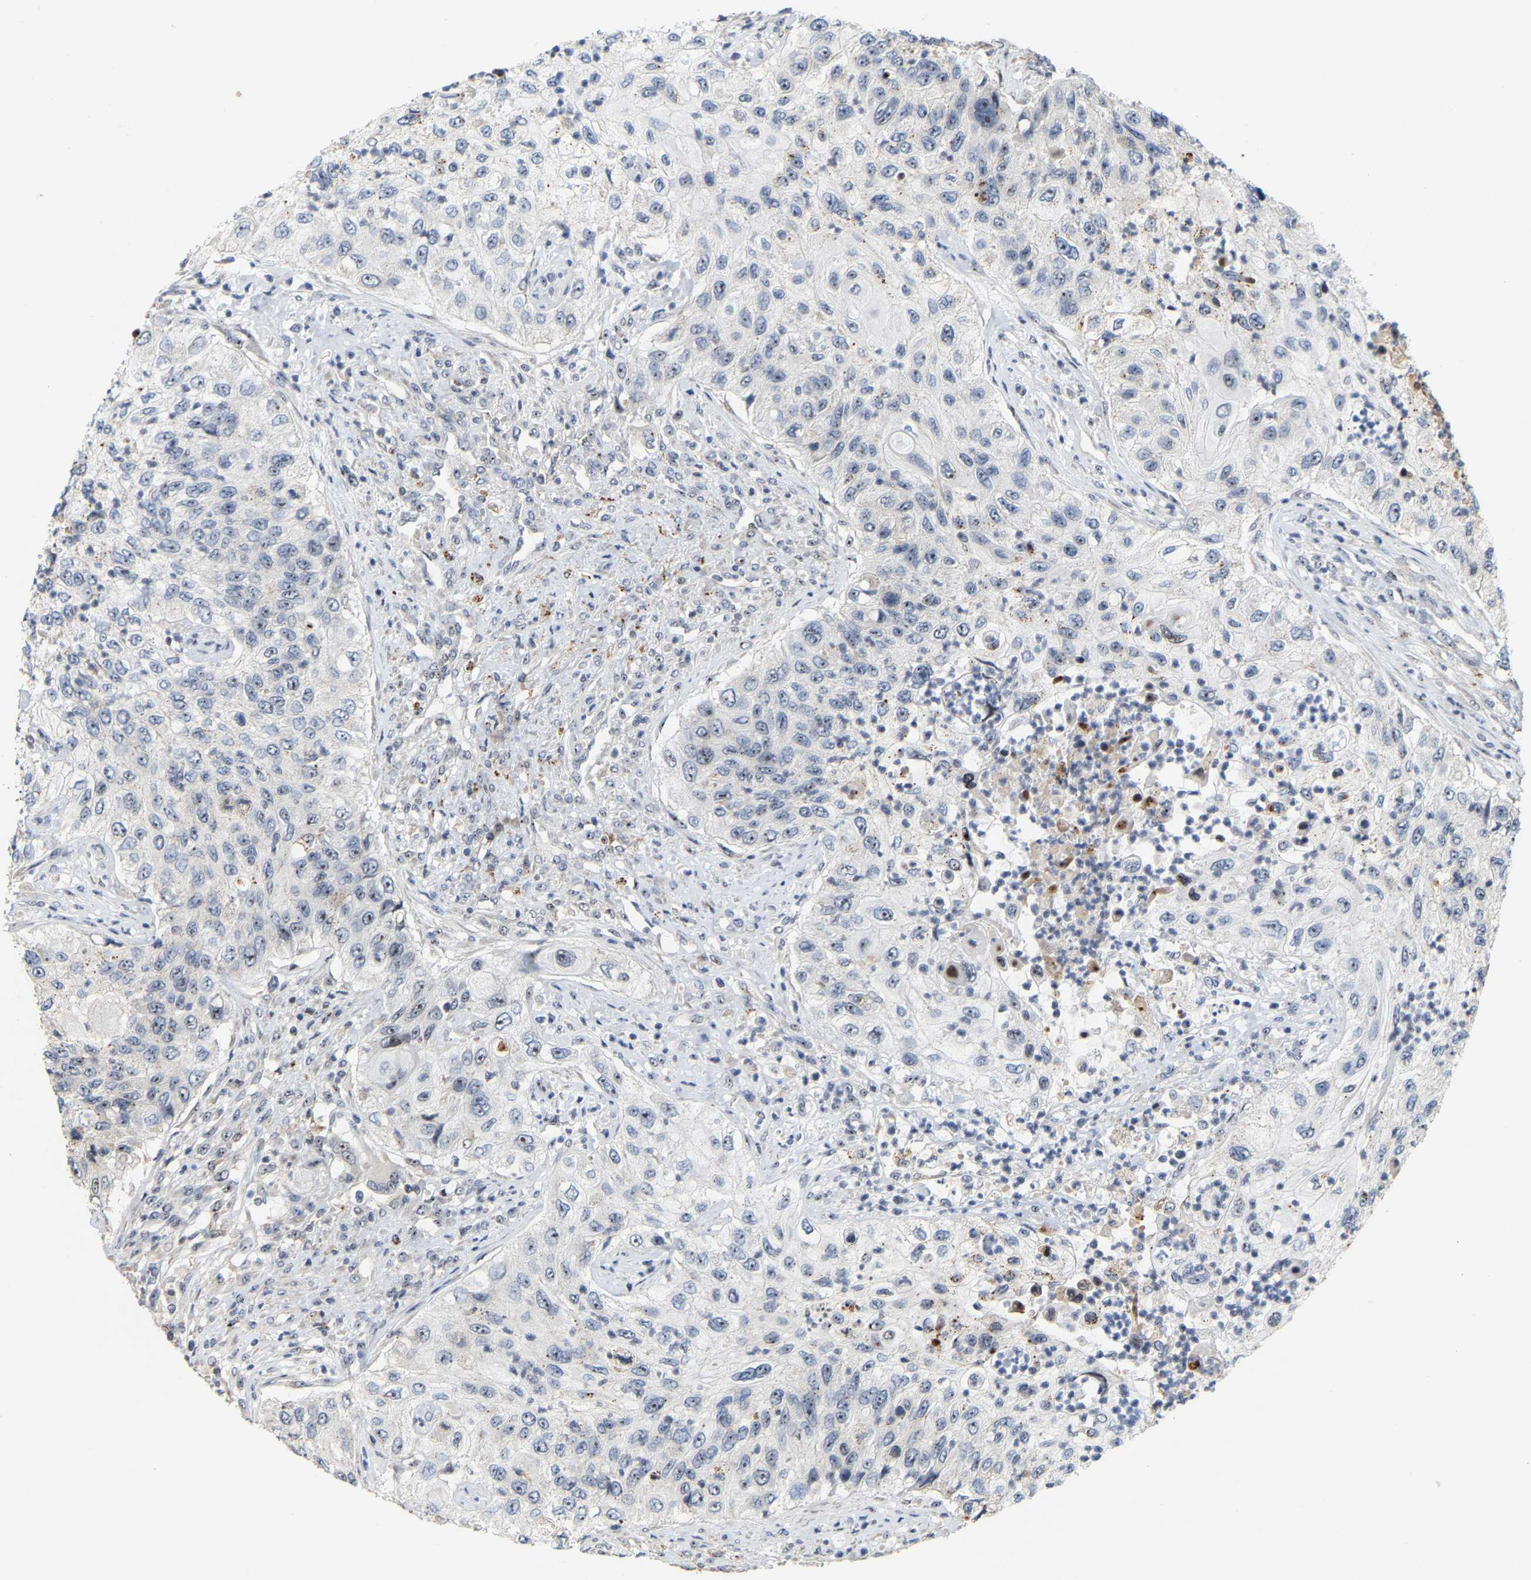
{"staining": {"intensity": "moderate", "quantity": "<25%", "location": "nuclear"}, "tissue": "urothelial cancer", "cell_type": "Tumor cells", "image_type": "cancer", "snomed": [{"axis": "morphology", "description": "Urothelial carcinoma, High grade"}, {"axis": "topography", "description": "Urinary bladder"}], "caption": "Tumor cells display low levels of moderate nuclear positivity in about <25% of cells in human urothelial cancer. The staining was performed using DAB (3,3'-diaminobenzidine) to visualize the protein expression in brown, while the nuclei were stained in blue with hematoxylin (Magnification: 20x).", "gene": "NOP58", "patient": {"sex": "female", "age": 60}}